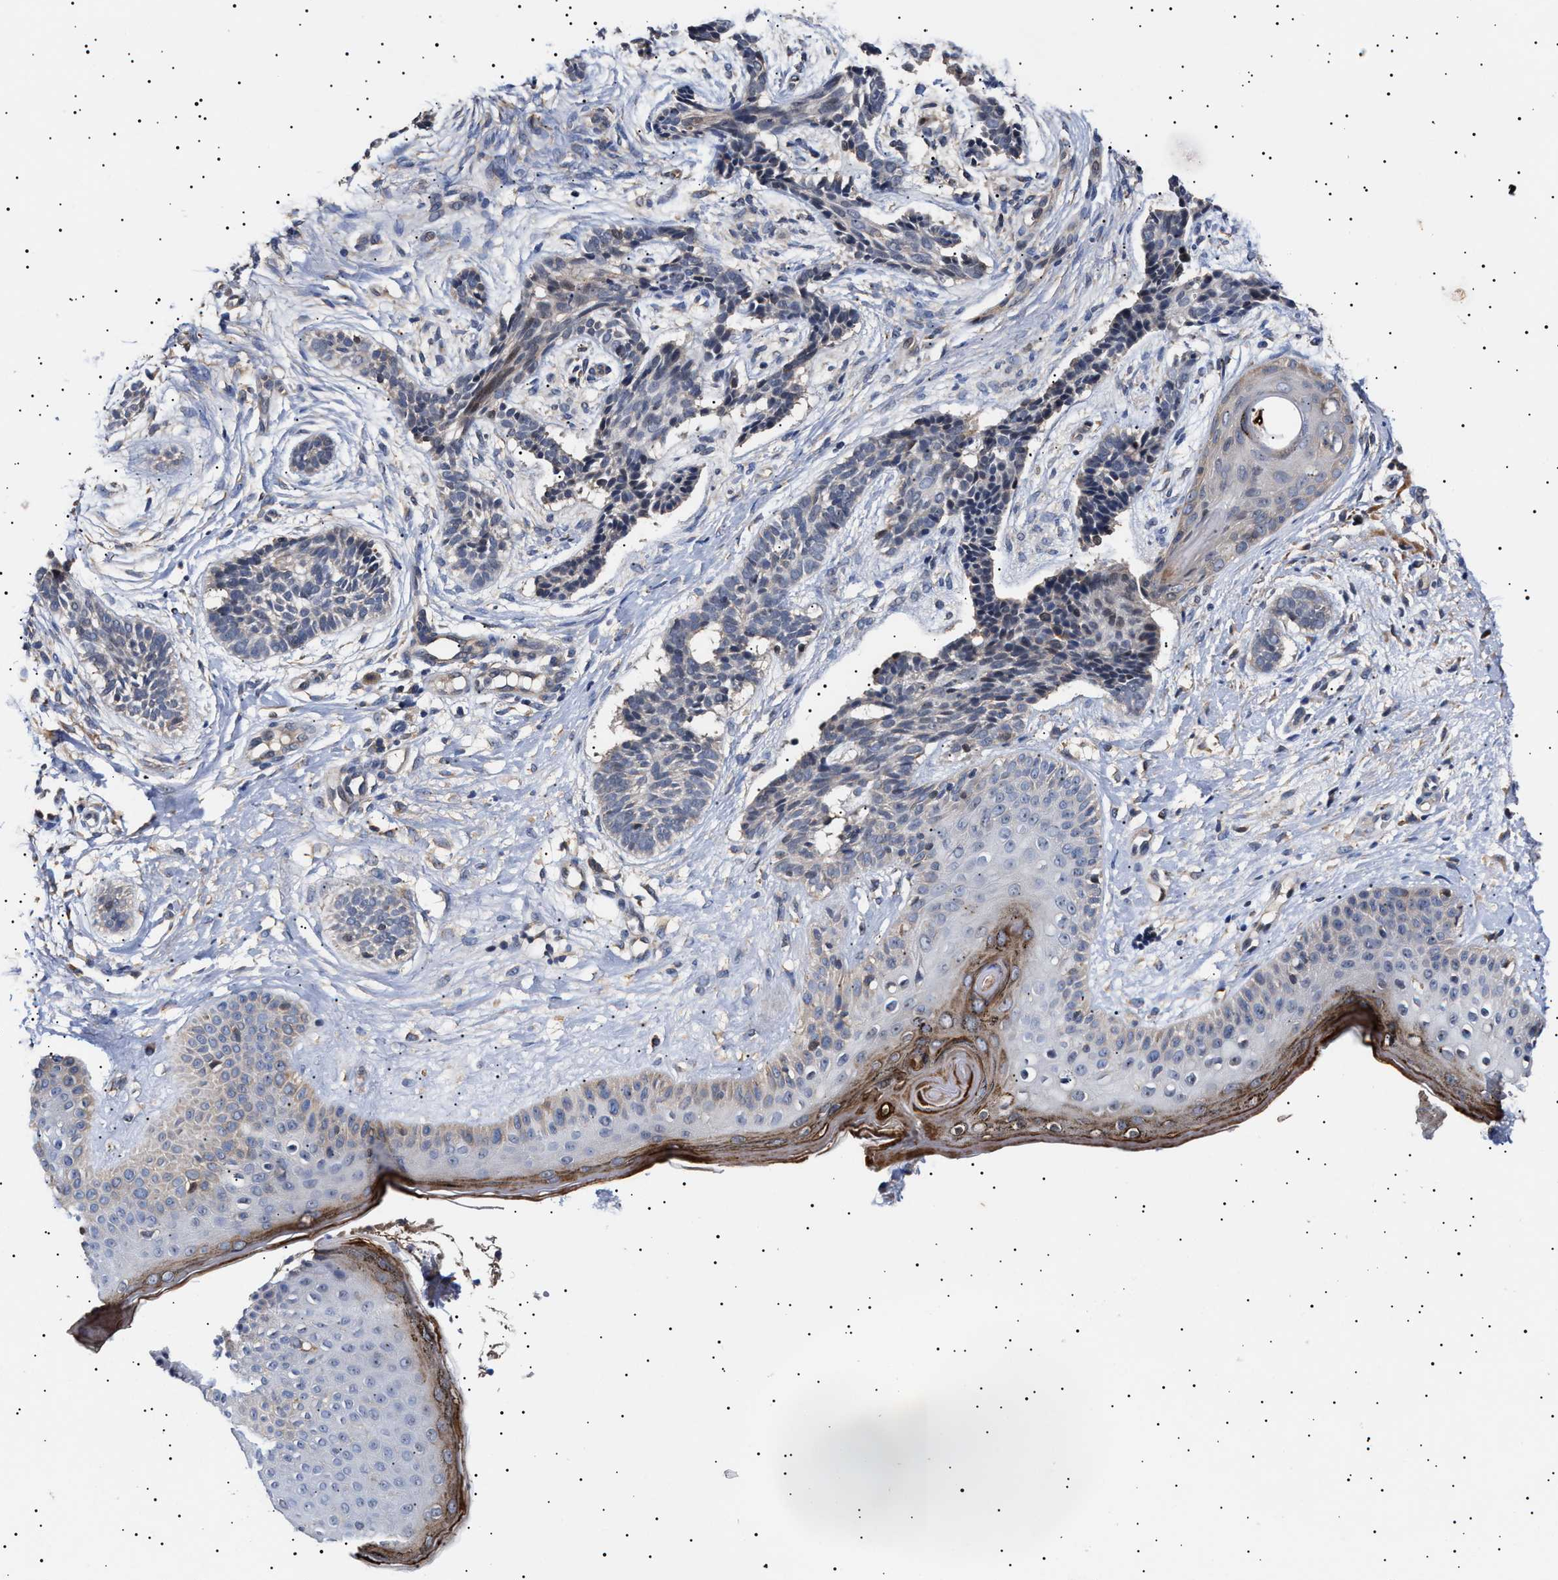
{"staining": {"intensity": "weak", "quantity": "<25%", "location": "nuclear"}, "tissue": "skin cancer", "cell_type": "Tumor cells", "image_type": "cancer", "snomed": [{"axis": "morphology", "description": "Normal tissue, NOS"}, {"axis": "morphology", "description": "Basal cell carcinoma"}, {"axis": "topography", "description": "Skin"}], "caption": "The image exhibits no significant expression in tumor cells of basal cell carcinoma (skin). (DAB immunohistochemistry (IHC) visualized using brightfield microscopy, high magnification).", "gene": "KRBA1", "patient": {"sex": "male", "age": 63}}